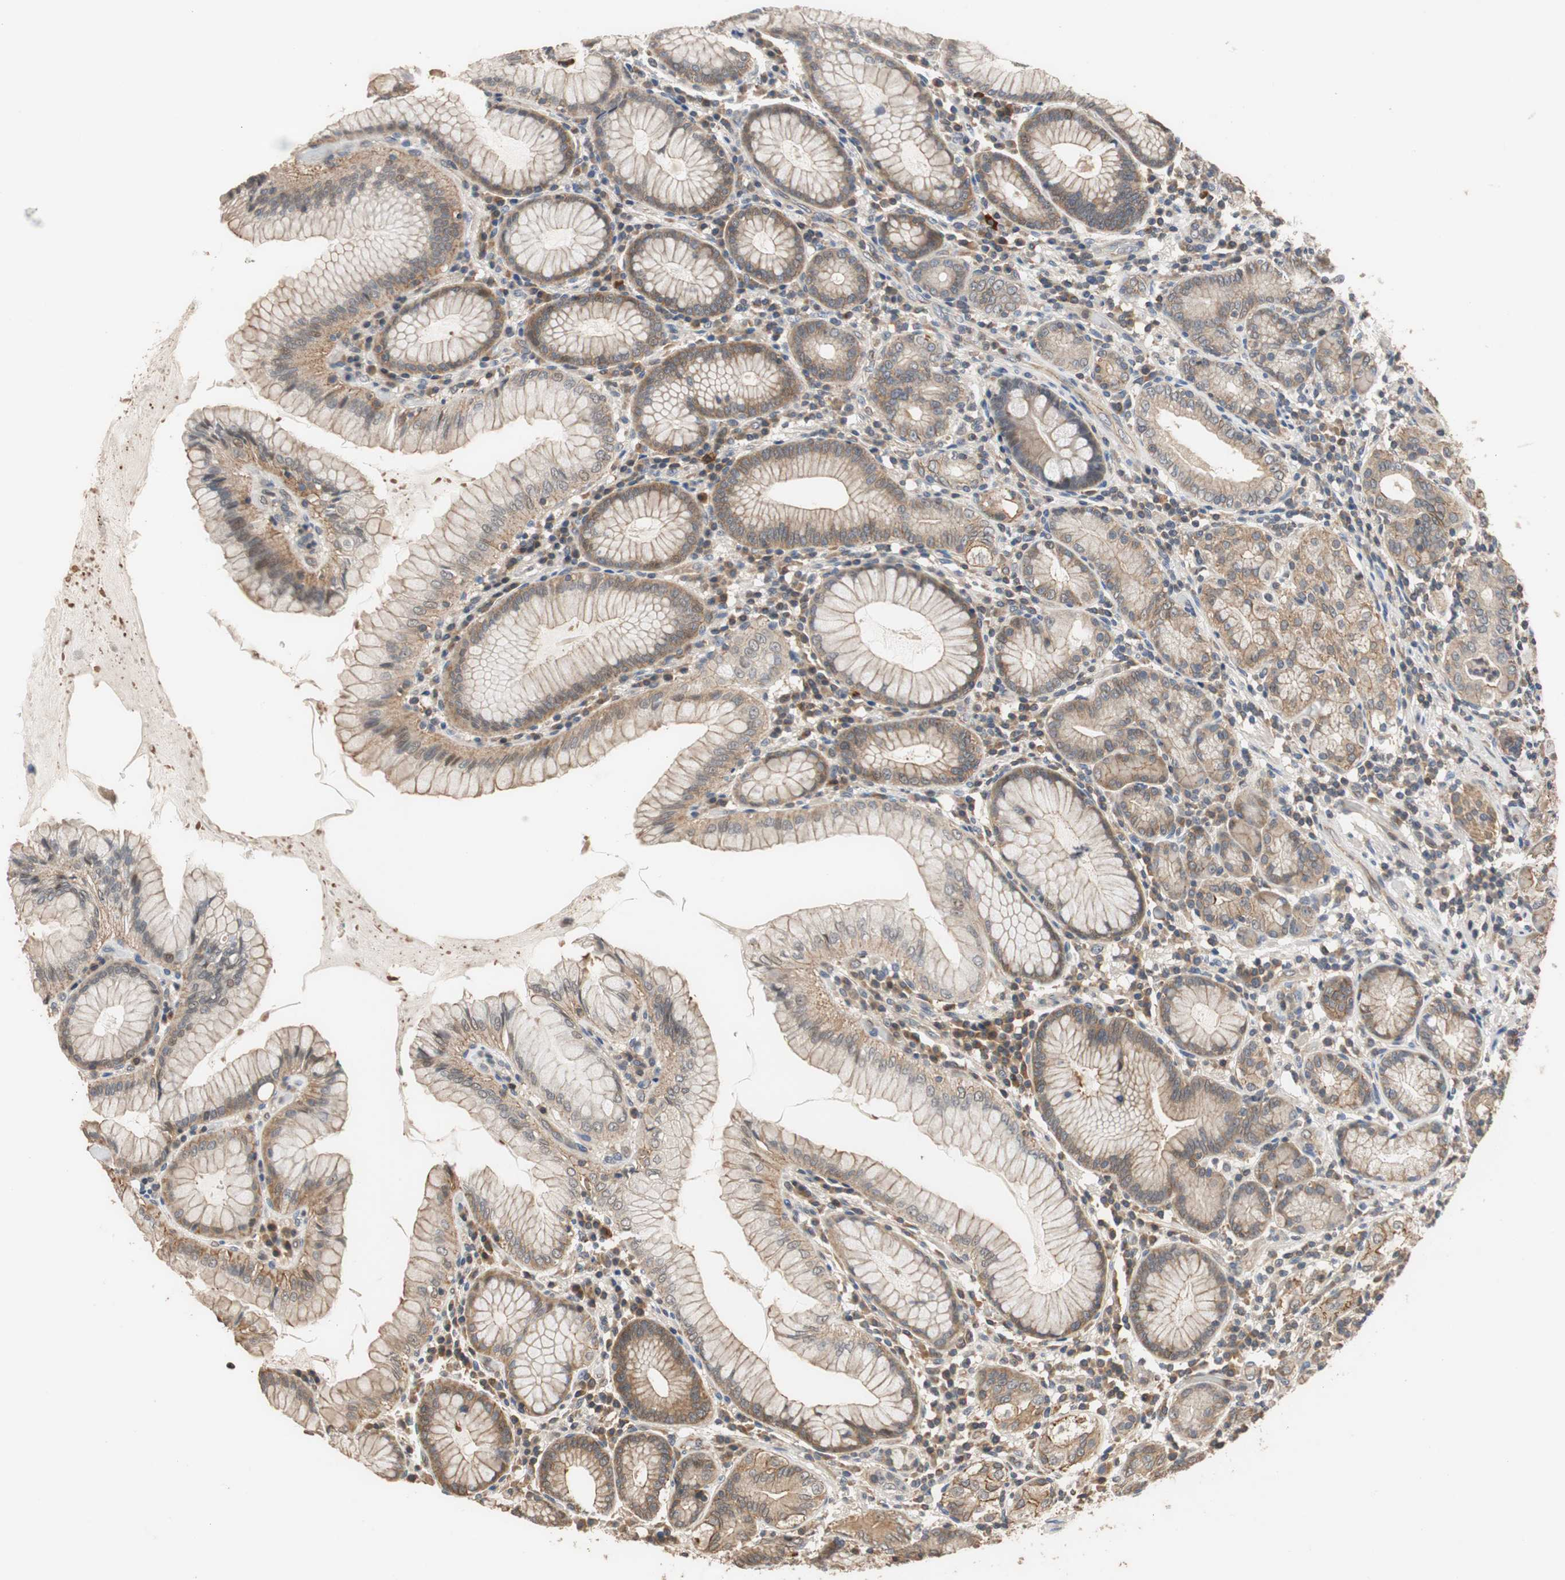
{"staining": {"intensity": "moderate", "quantity": ">75%", "location": "cytoplasmic/membranous"}, "tissue": "stomach", "cell_type": "Glandular cells", "image_type": "normal", "snomed": [{"axis": "morphology", "description": "Normal tissue, NOS"}, {"axis": "topography", "description": "Stomach, lower"}], "caption": "Immunohistochemical staining of unremarkable human stomach exhibits >75% levels of moderate cytoplasmic/membranous protein staining in about >75% of glandular cells.", "gene": "MAP4K2", "patient": {"sex": "female", "age": 76}}